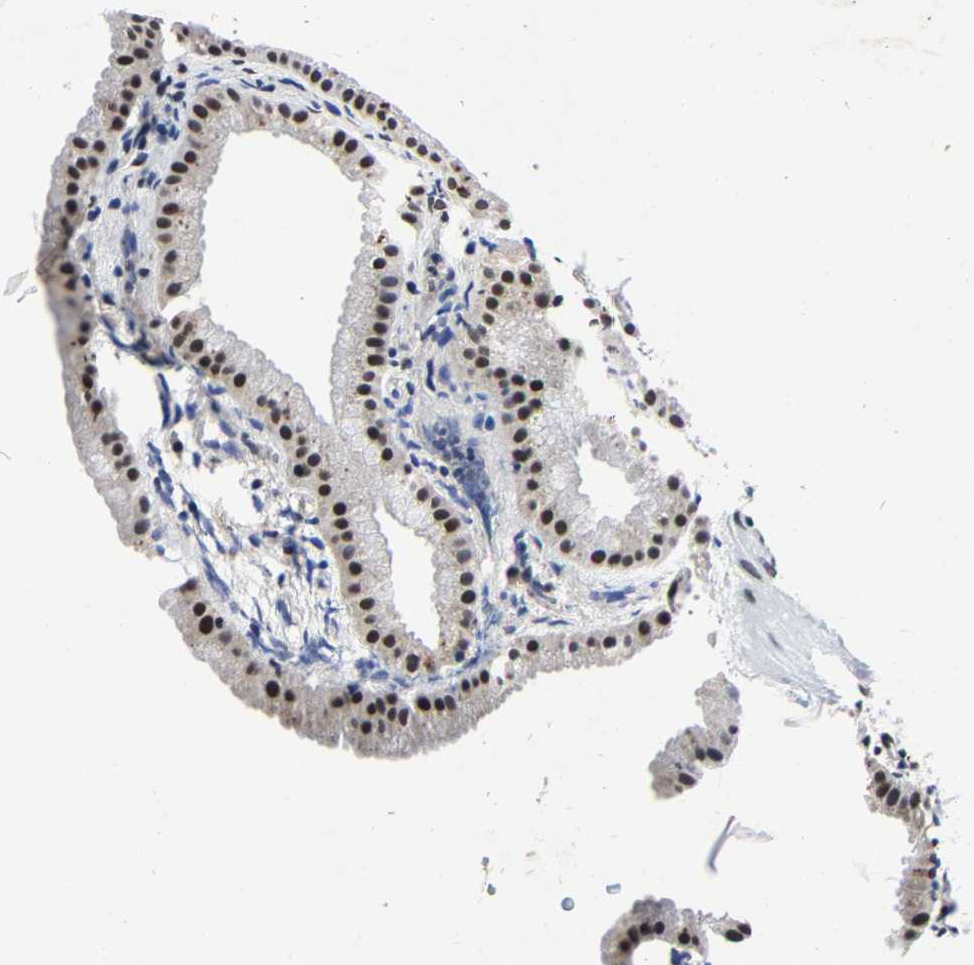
{"staining": {"intensity": "strong", "quantity": "25%-75%", "location": "nuclear"}, "tissue": "gallbladder", "cell_type": "Glandular cells", "image_type": "normal", "snomed": [{"axis": "morphology", "description": "Normal tissue, NOS"}, {"axis": "topography", "description": "Gallbladder"}], "caption": "Immunohistochemical staining of unremarkable human gallbladder reveals strong nuclear protein staining in approximately 25%-75% of glandular cells. The staining is performed using DAB (3,3'-diaminobenzidine) brown chromogen to label protein expression. The nuclei are counter-stained blue using hematoxylin.", "gene": "RBM45", "patient": {"sex": "female", "age": 64}}